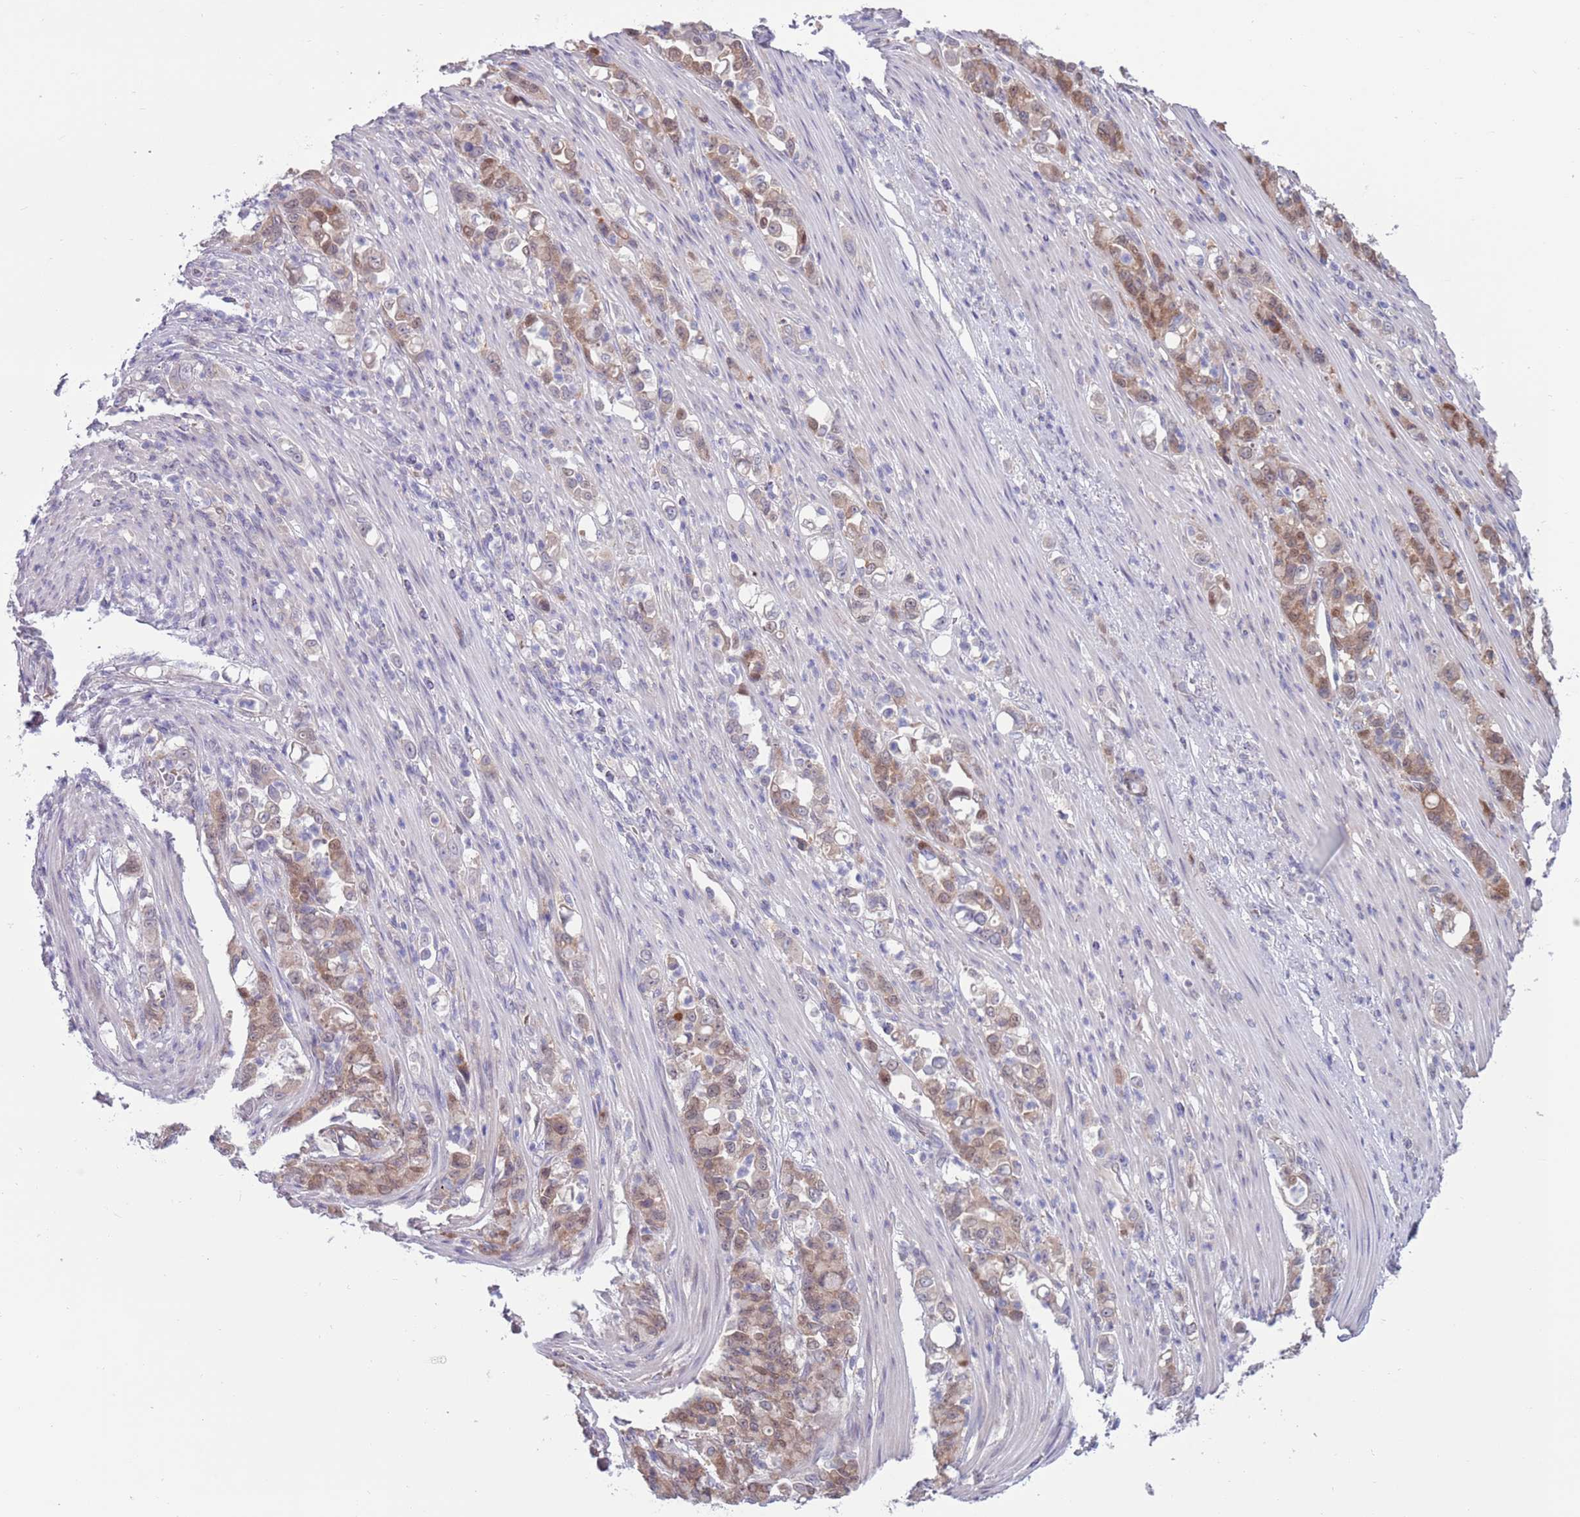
{"staining": {"intensity": "moderate", "quantity": ">75%", "location": "cytoplasmic/membranous,nuclear"}, "tissue": "stomach cancer", "cell_type": "Tumor cells", "image_type": "cancer", "snomed": [{"axis": "morphology", "description": "Normal tissue, NOS"}, {"axis": "morphology", "description": "Adenocarcinoma, NOS"}, {"axis": "topography", "description": "Stomach"}], "caption": "Stomach cancer stained with a protein marker reveals moderate staining in tumor cells.", "gene": "CLNS1A", "patient": {"sex": "female", "age": 79}}